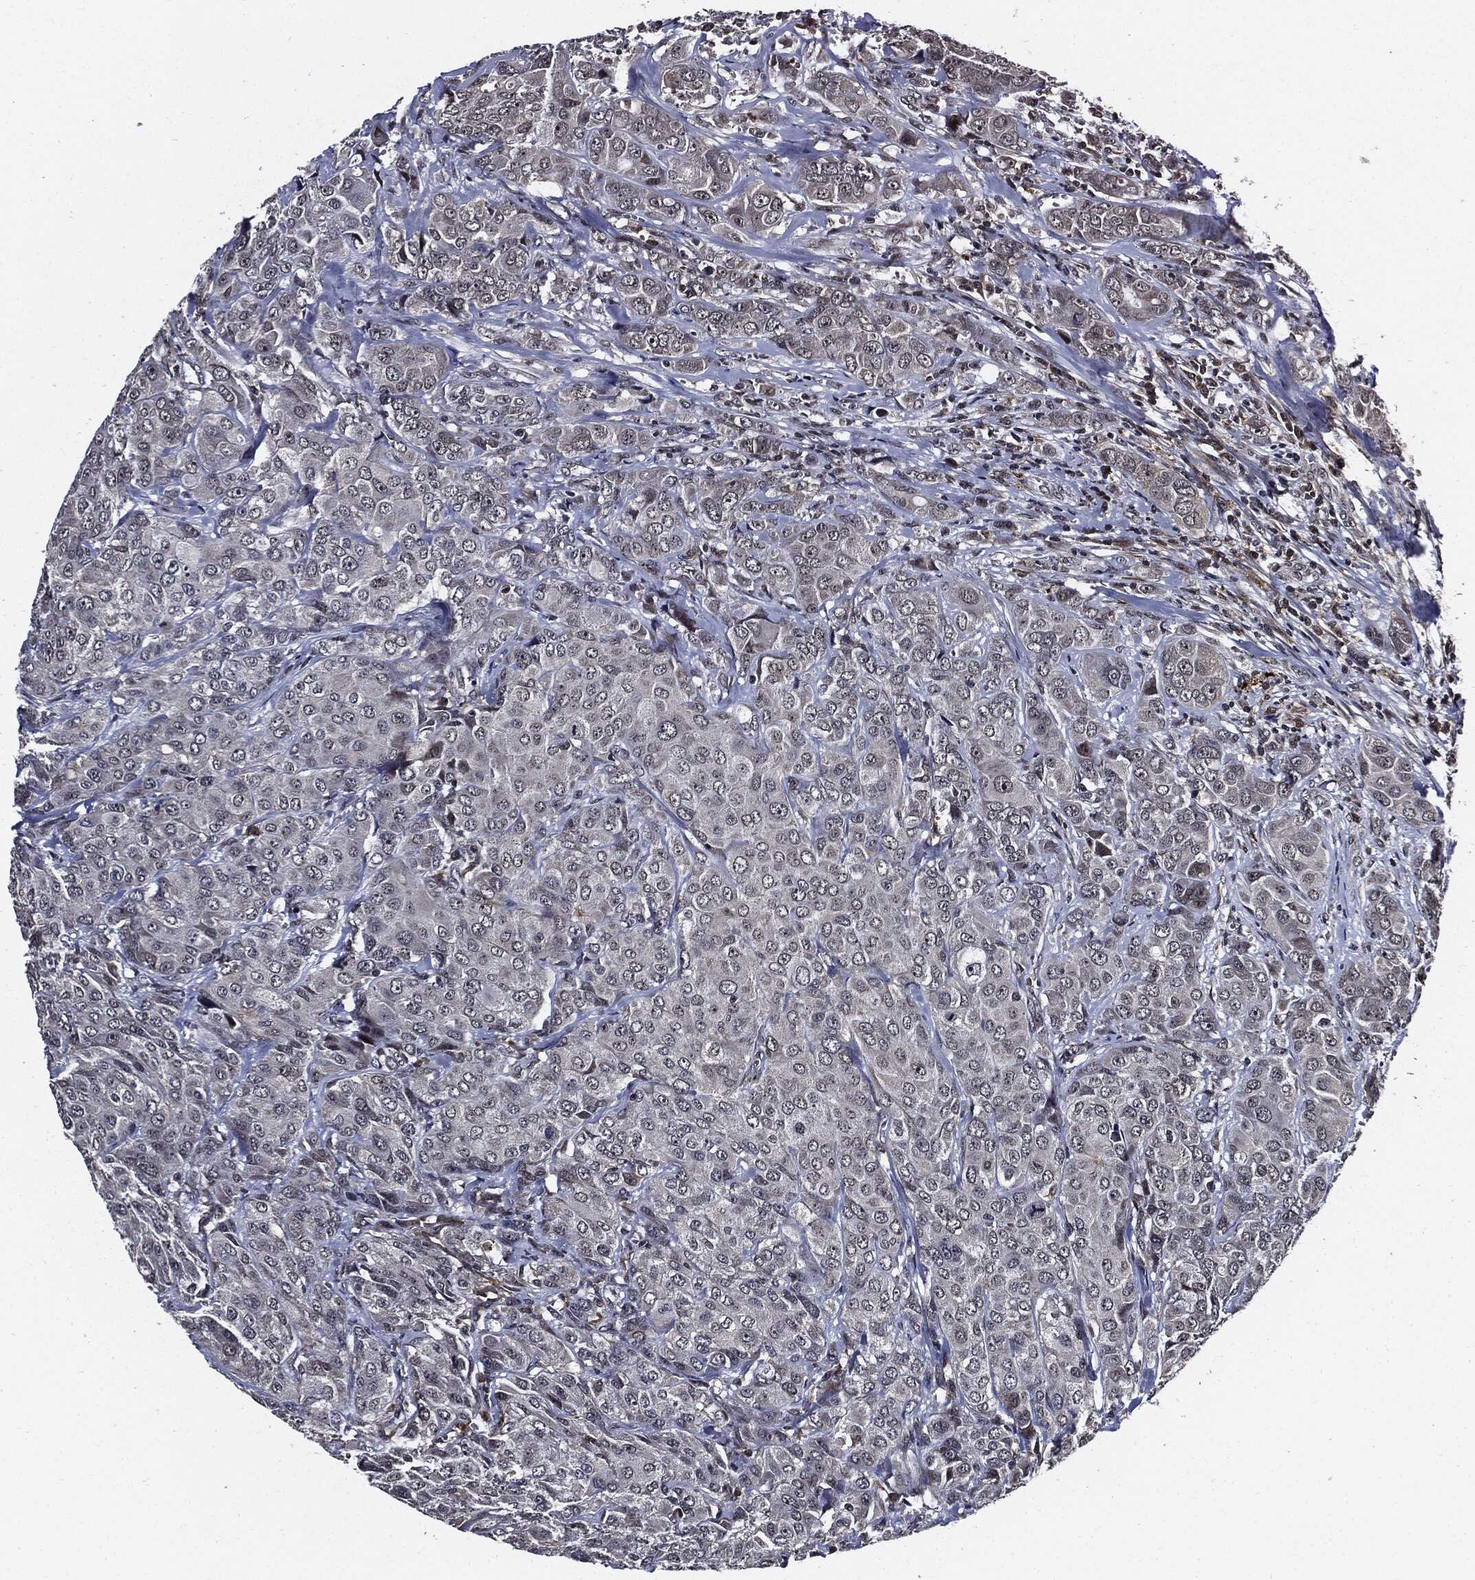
{"staining": {"intensity": "negative", "quantity": "none", "location": "none"}, "tissue": "breast cancer", "cell_type": "Tumor cells", "image_type": "cancer", "snomed": [{"axis": "morphology", "description": "Duct carcinoma"}, {"axis": "topography", "description": "Breast"}], "caption": "There is no significant staining in tumor cells of breast cancer.", "gene": "SUGT1", "patient": {"sex": "female", "age": 43}}